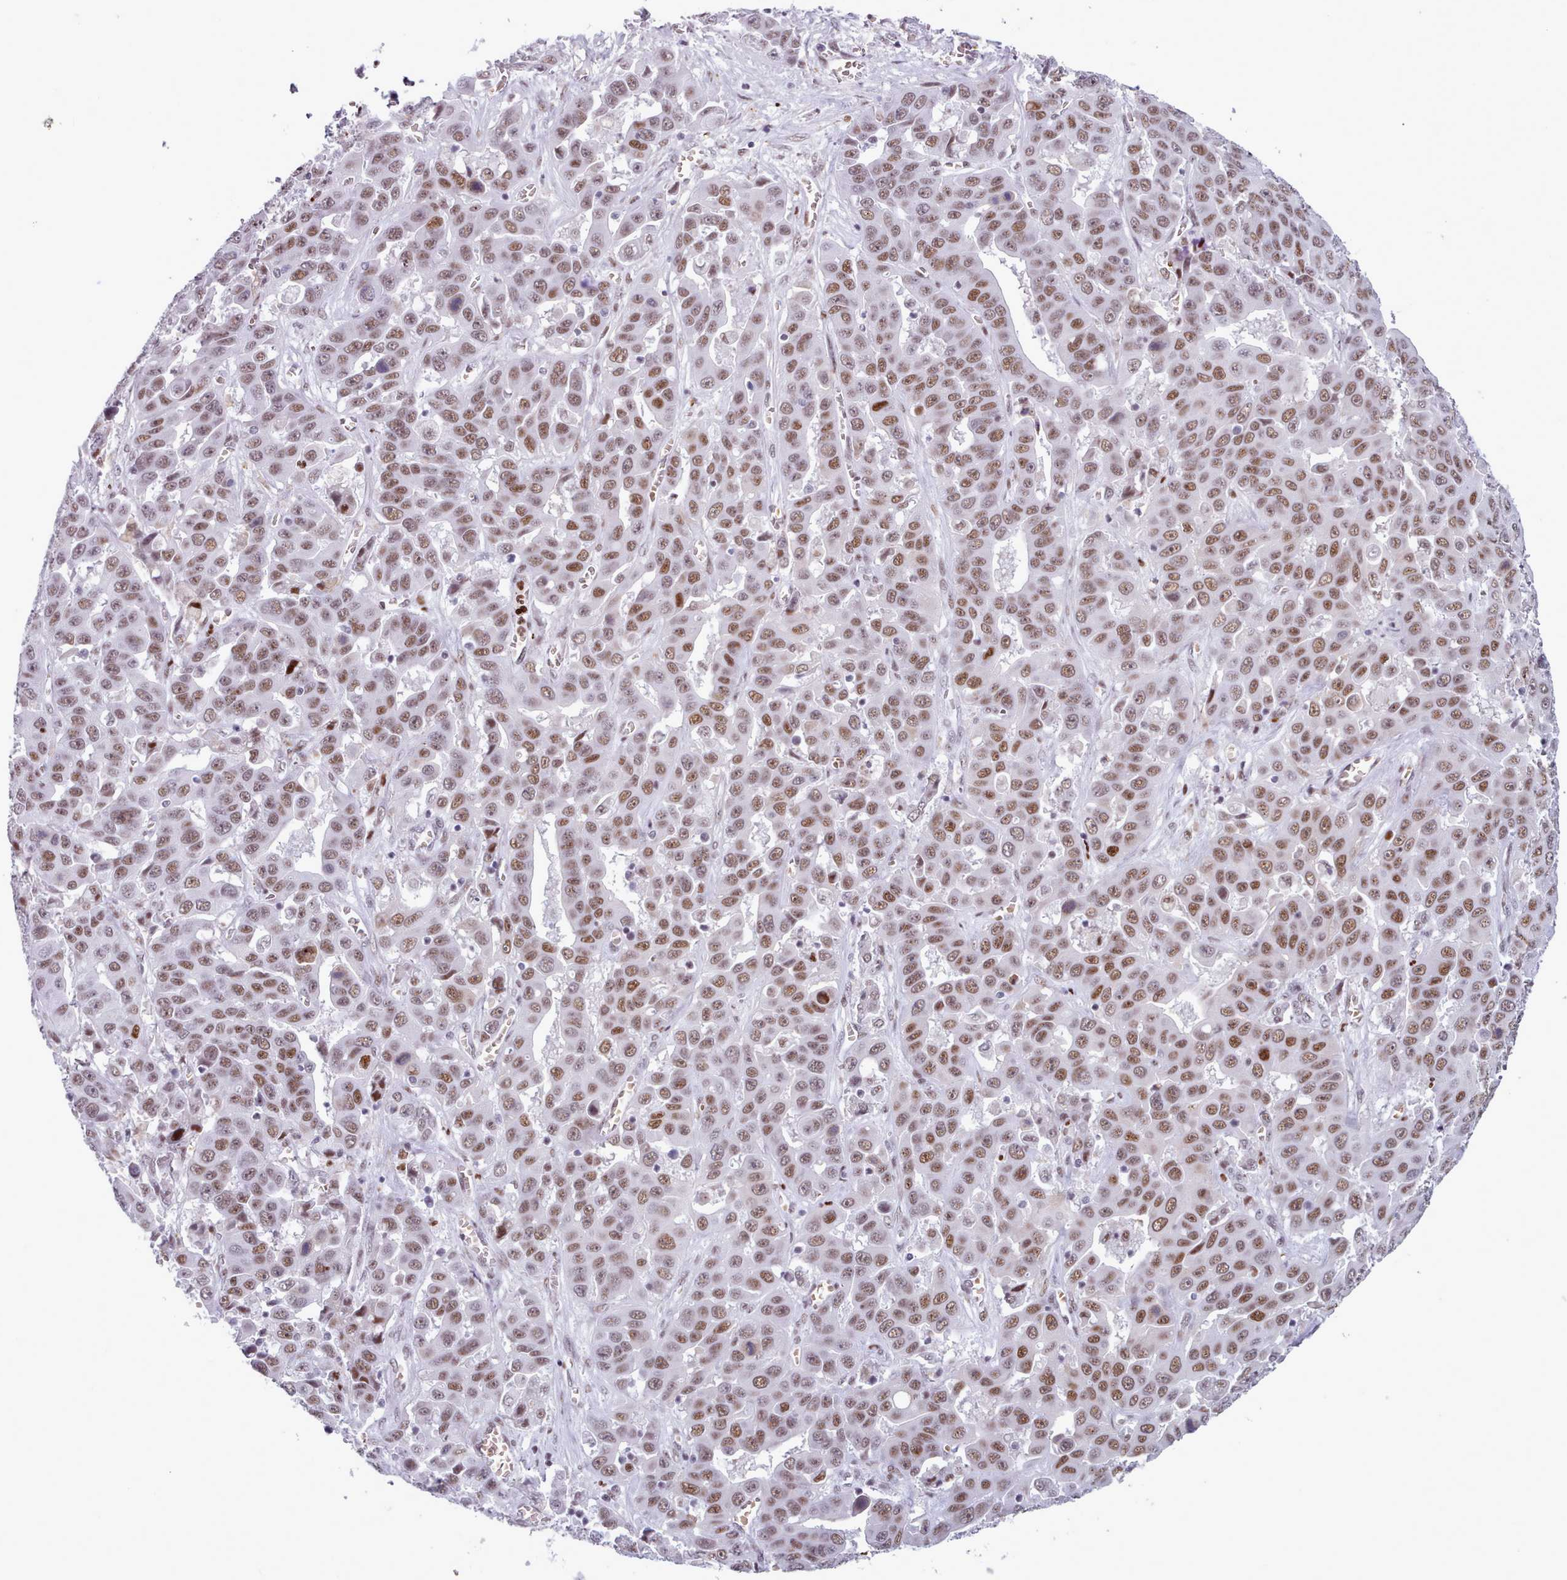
{"staining": {"intensity": "moderate", "quantity": ">75%", "location": "nuclear"}, "tissue": "liver cancer", "cell_type": "Tumor cells", "image_type": "cancer", "snomed": [{"axis": "morphology", "description": "Cholangiocarcinoma"}, {"axis": "topography", "description": "Liver"}], "caption": "Liver cancer stained with immunohistochemistry (IHC) demonstrates moderate nuclear staining in about >75% of tumor cells.", "gene": "SRSF4", "patient": {"sex": "female", "age": 52}}